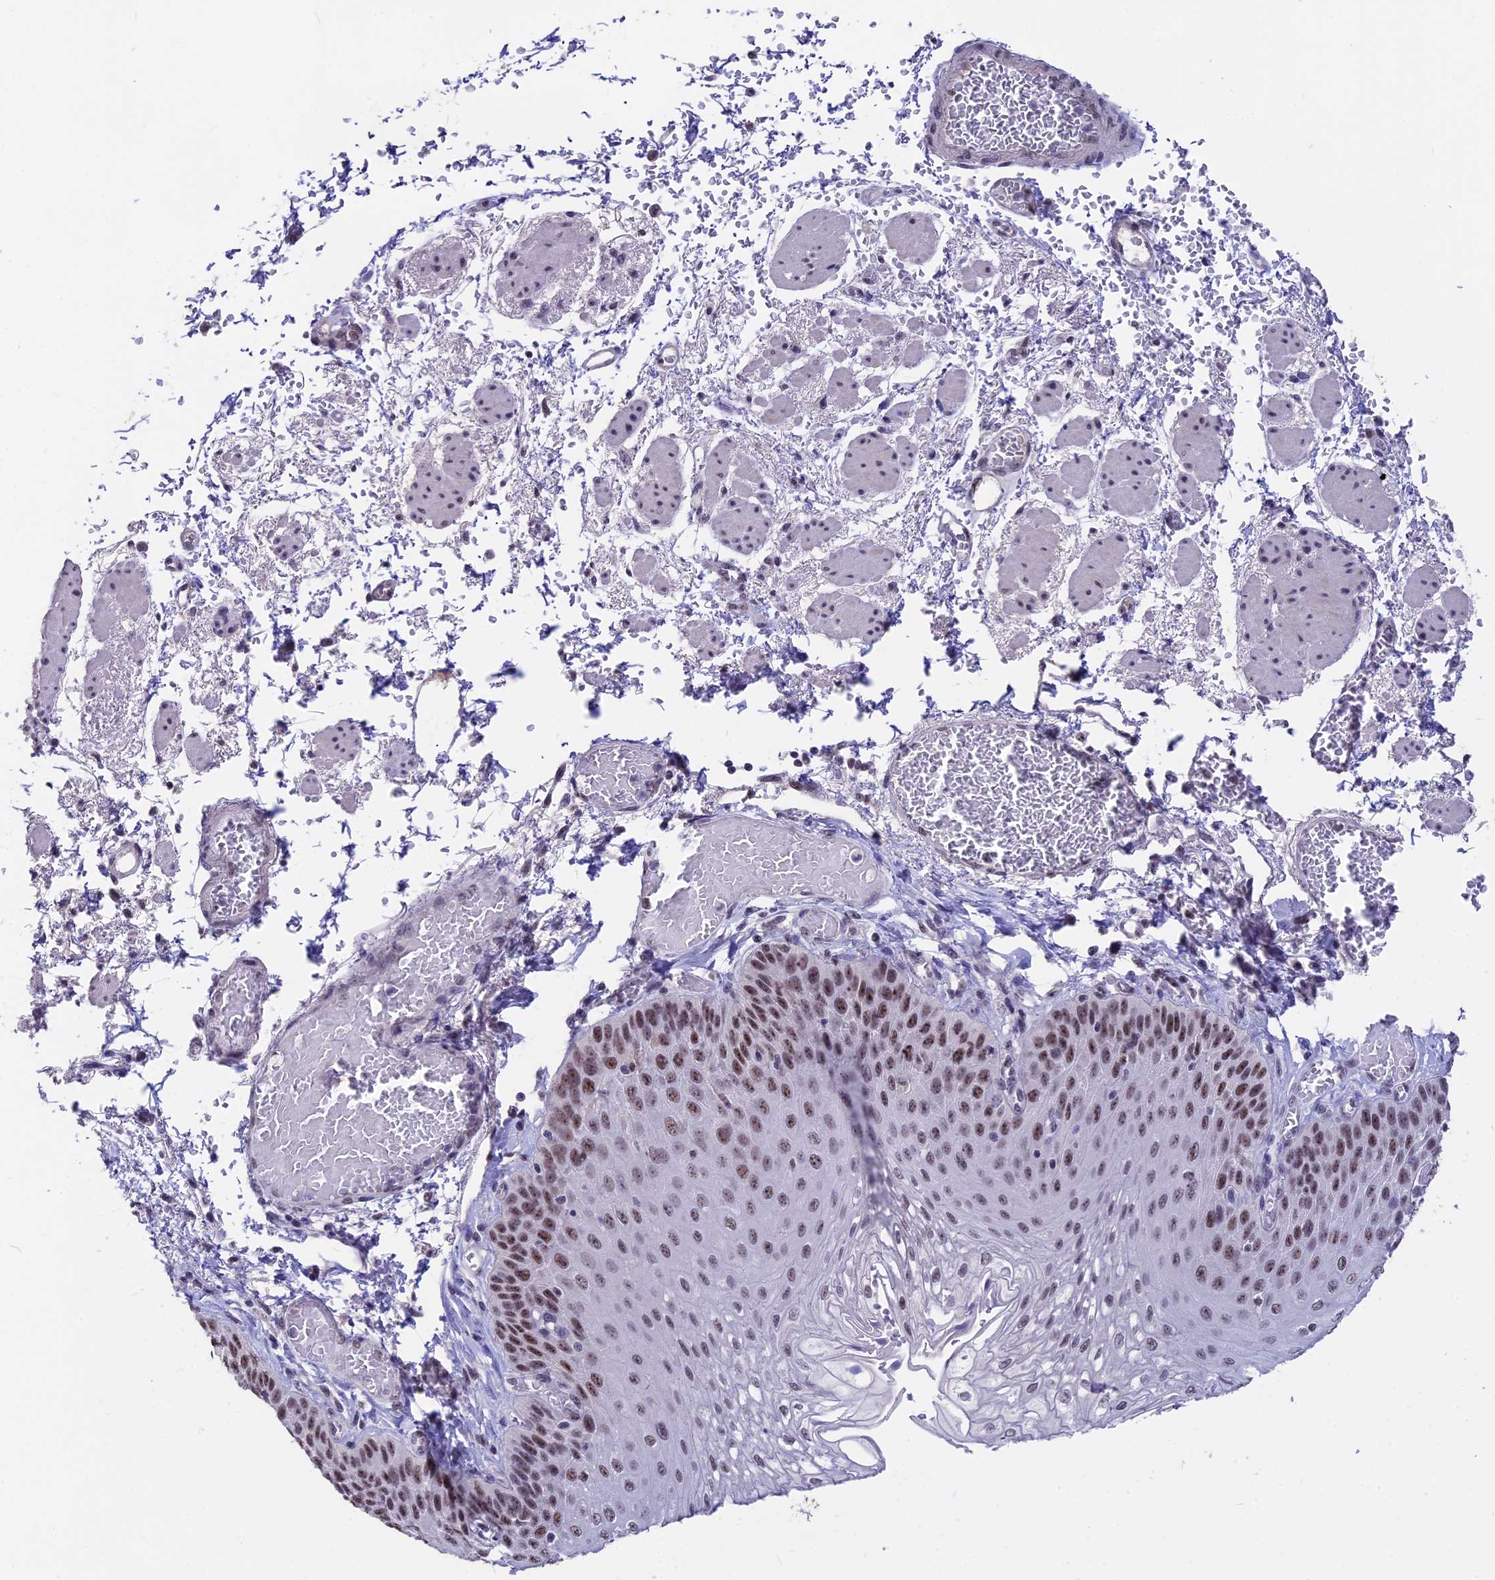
{"staining": {"intensity": "moderate", "quantity": ">75%", "location": "nuclear"}, "tissue": "esophagus", "cell_type": "Squamous epithelial cells", "image_type": "normal", "snomed": [{"axis": "morphology", "description": "Normal tissue, NOS"}, {"axis": "topography", "description": "Esophagus"}], "caption": "A brown stain shows moderate nuclear positivity of a protein in squamous epithelial cells of unremarkable esophagus. Nuclei are stained in blue.", "gene": "SETD2", "patient": {"sex": "male", "age": 81}}